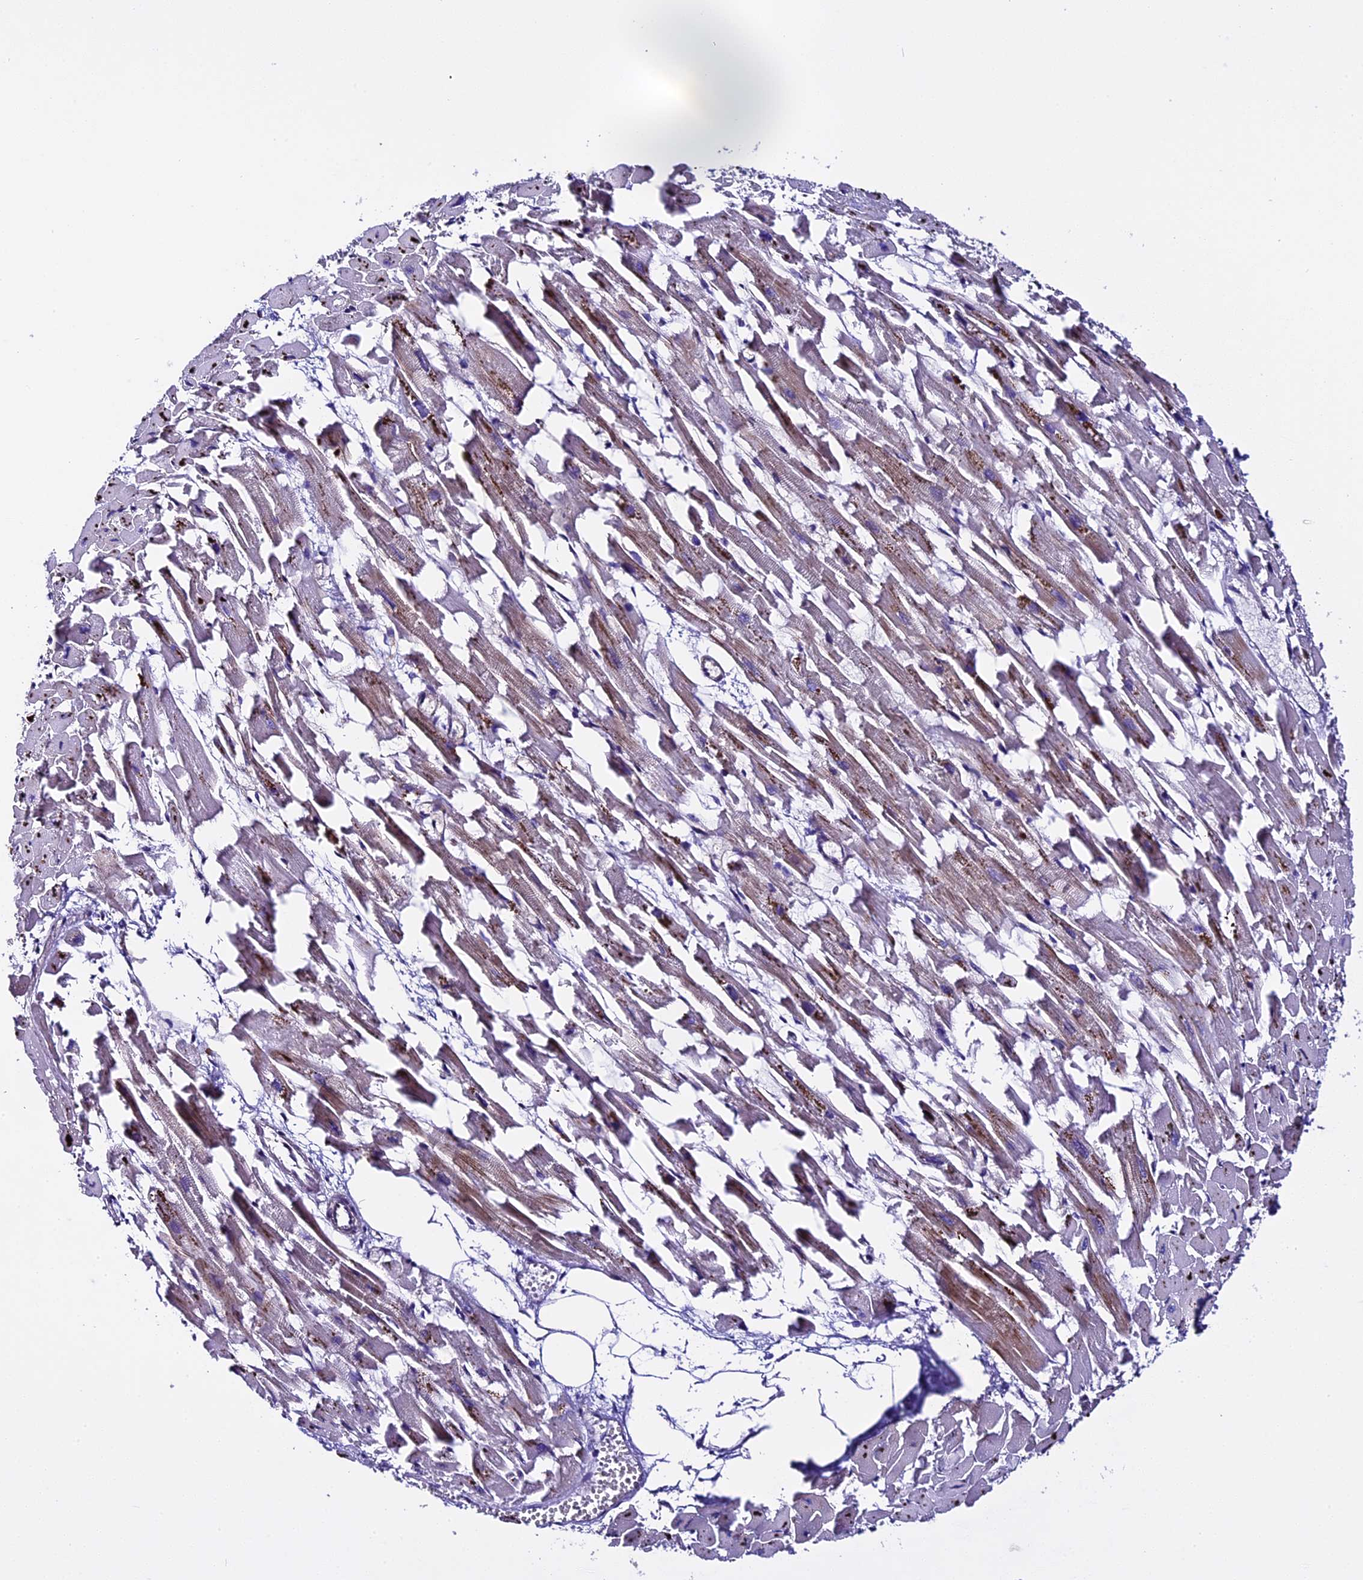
{"staining": {"intensity": "moderate", "quantity": "<25%", "location": "cytoplasmic/membranous"}, "tissue": "heart muscle", "cell_type": "Cardiomyocytes", "image_type": "normal", "snomed": [{"axis": "morphology", "description": "Normal tissue, NOS"}, {"axis": "topography", "description": "Heart"}], "caption": "A histopathology image showing moderate cytoplasmic/membranous positivity in about <25% of cardiomyocytes in benign heart muscle, as visualized by brown immunohistochemical staining.", "gene": "NOD2", "patient": {"sex": "female", "age": 64}}